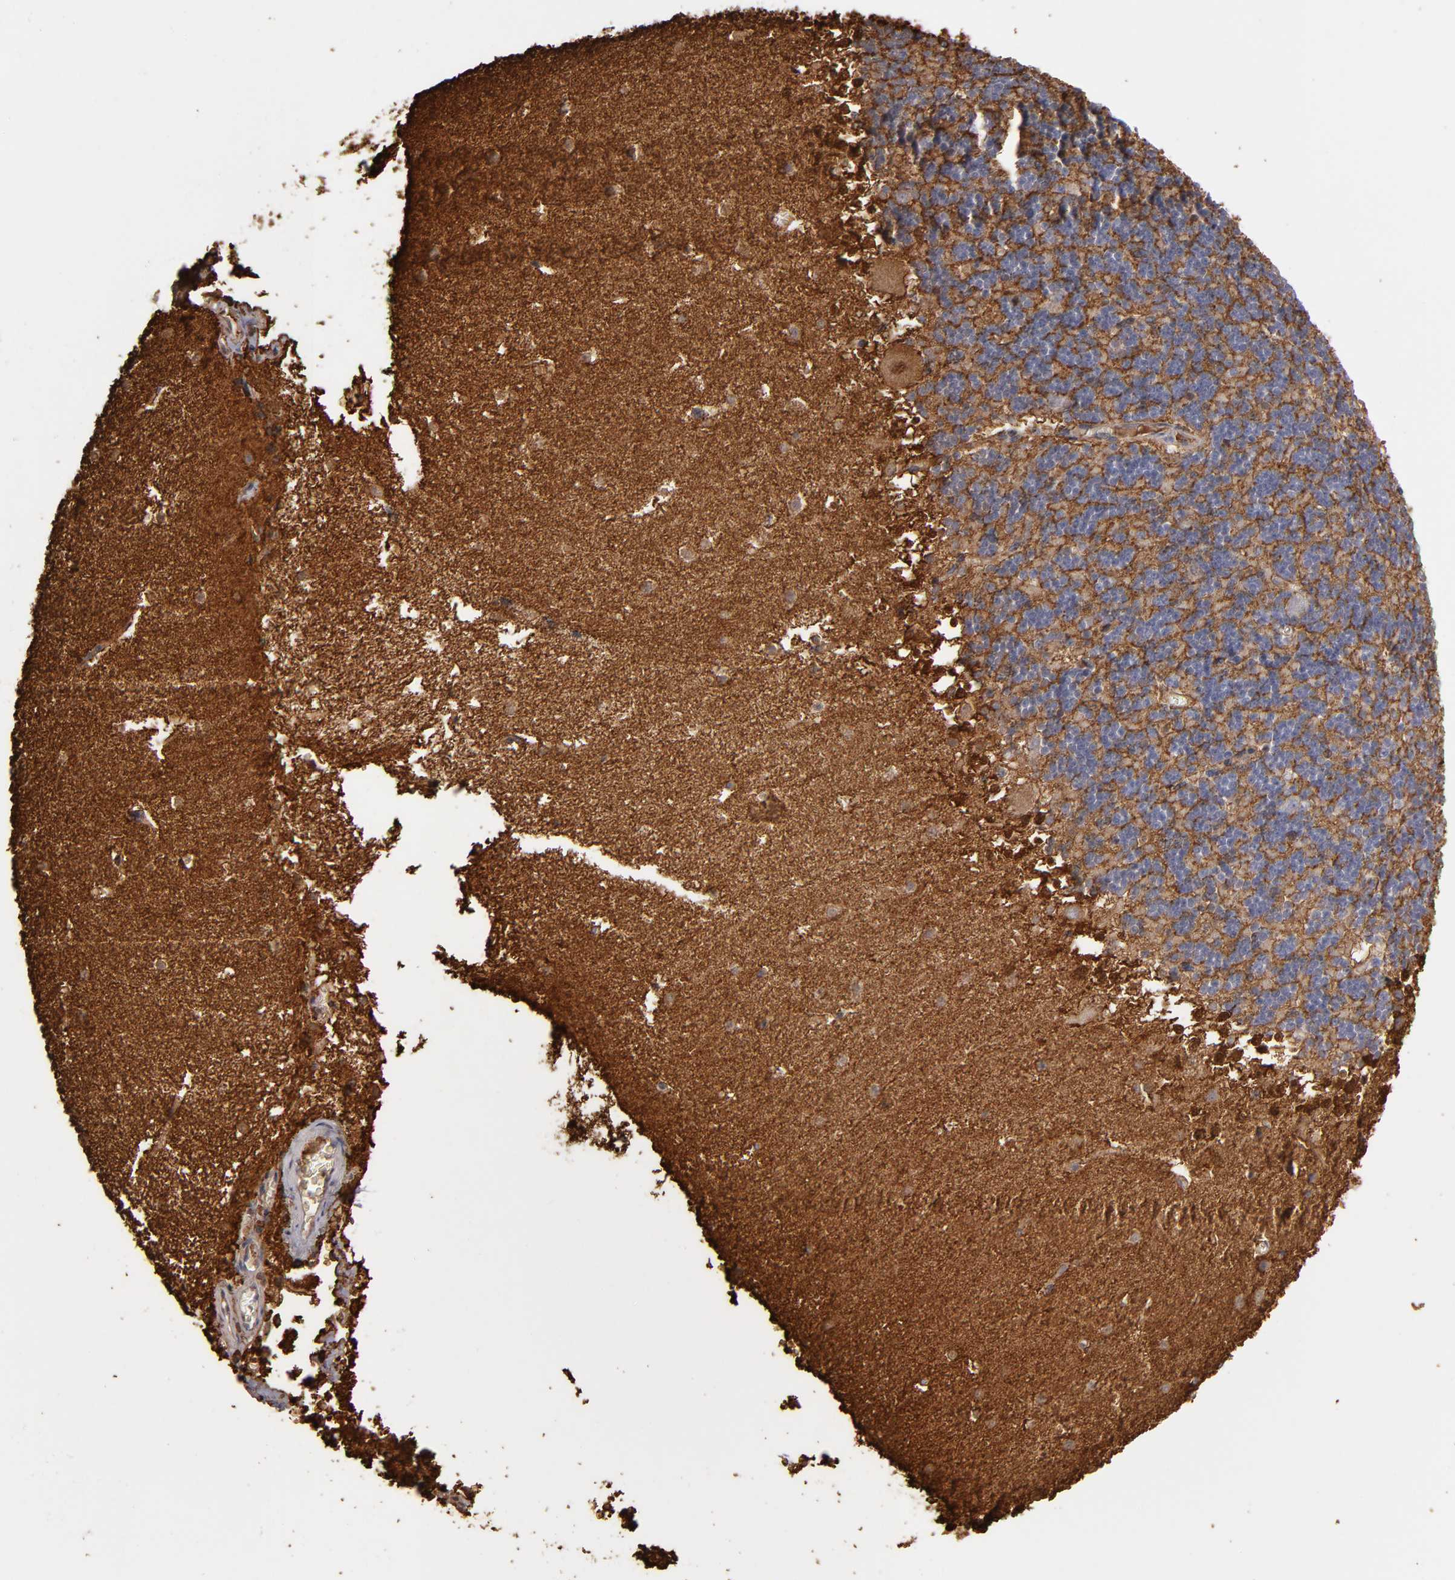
{"staining": {"intensity": "negative", "quantity": "none", "location": "none"}, "tissue": "cerebellum", "cell_type": "Cells in granular layer", "image_type": "normal", "snomed": [{"axis": "morphology", "description": "Normal tissue, NOS"}, {"axis": "topography", "description": "Cerebellum"}], "caption": "An image of cerebellum stained for a protein reveals no brown staining in cells in granular layer. (DAB immunohistochemistry with hematoxylin counter stain).", "gene": "NDRG2", "patient": {"sex": "male", "age": 45}}